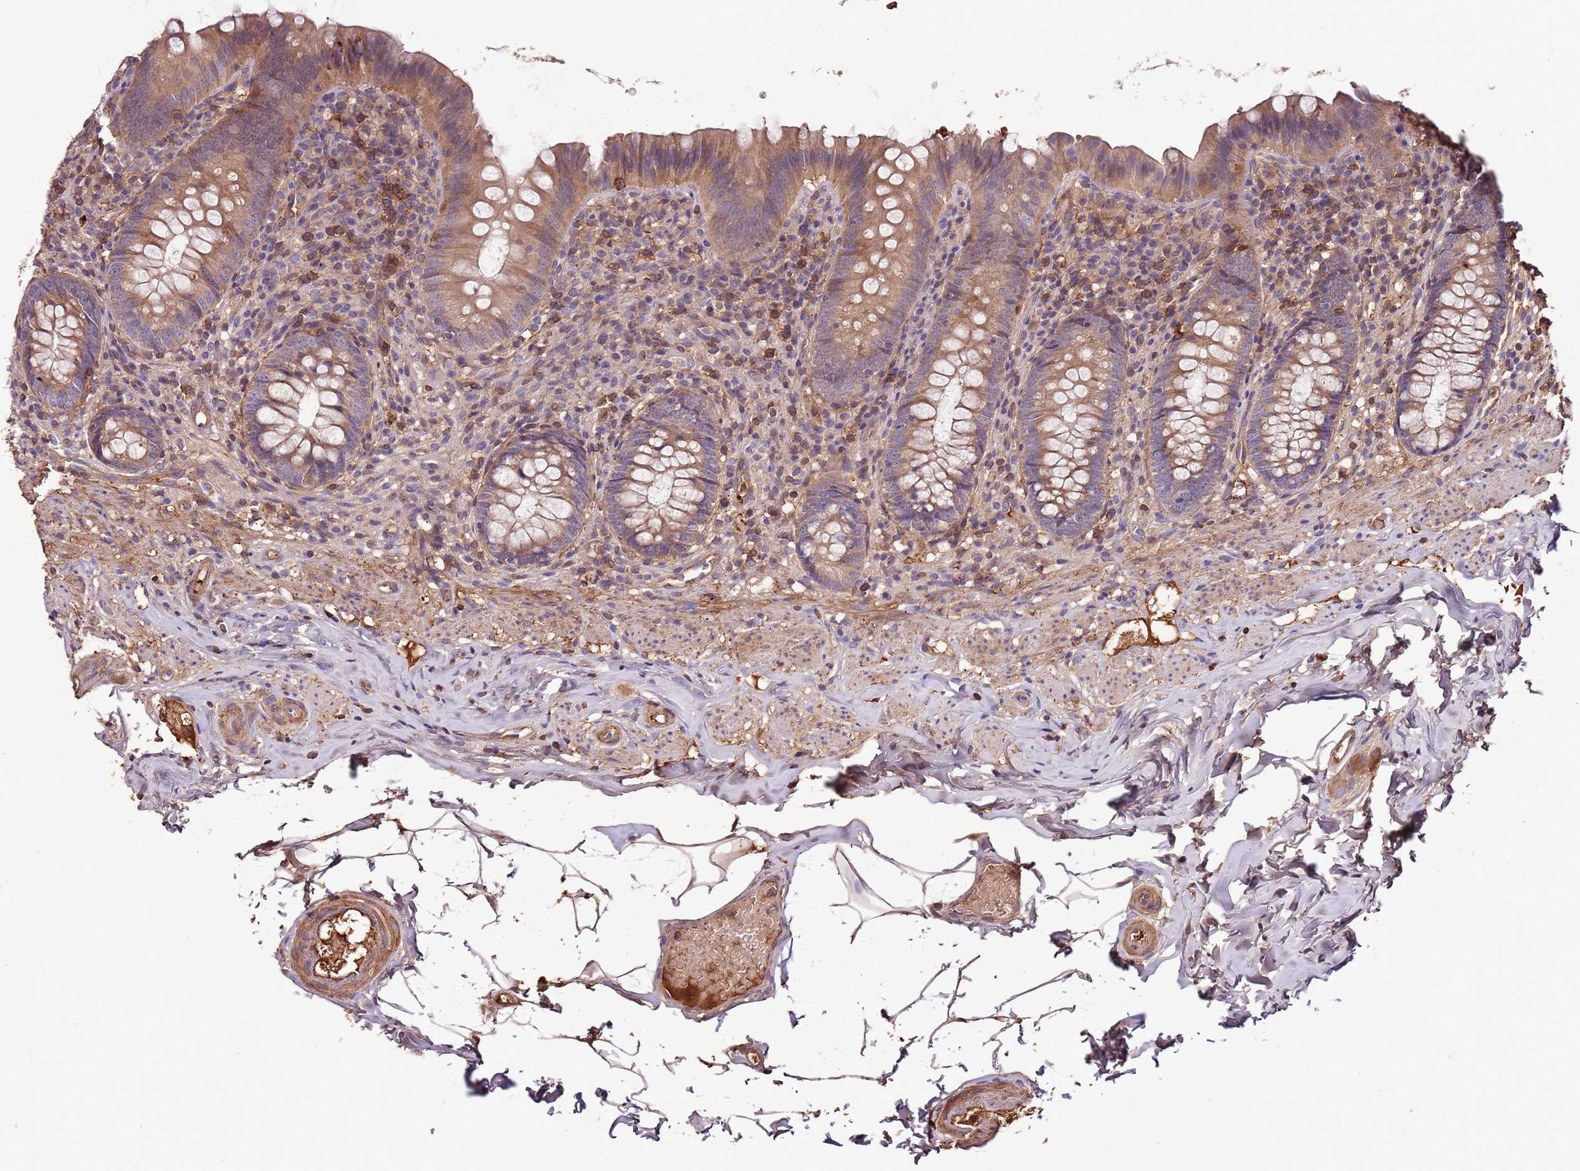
{"staining": {"intensity": "moderate", "quantity": ">75%", "location": "cytoplasmic/membranous"}, "tissue": "appendix", "cell_type": "Glandular cells", "image_type": "normal", "snomed": [{"axis": "morphology", "description": "Normal tissue, NOS"}, {"axis": "topography", "description": "Appendix"}], "caption": "Appendix stained with DAB (3,3'-diaminobenzidine) IHC shows medium levels of moderate cytoplasmic/membranous staining in approximately >75% of glandular cells. The staining was performed using DAB (3,3'-diaminobenzidine) to visualize the protein expression in brown, while the nuclei were stained in blue with hematoxylin (Magnification: 20x).", "gene": "DENR", "patient": {"sex": "male", "age": 55}}